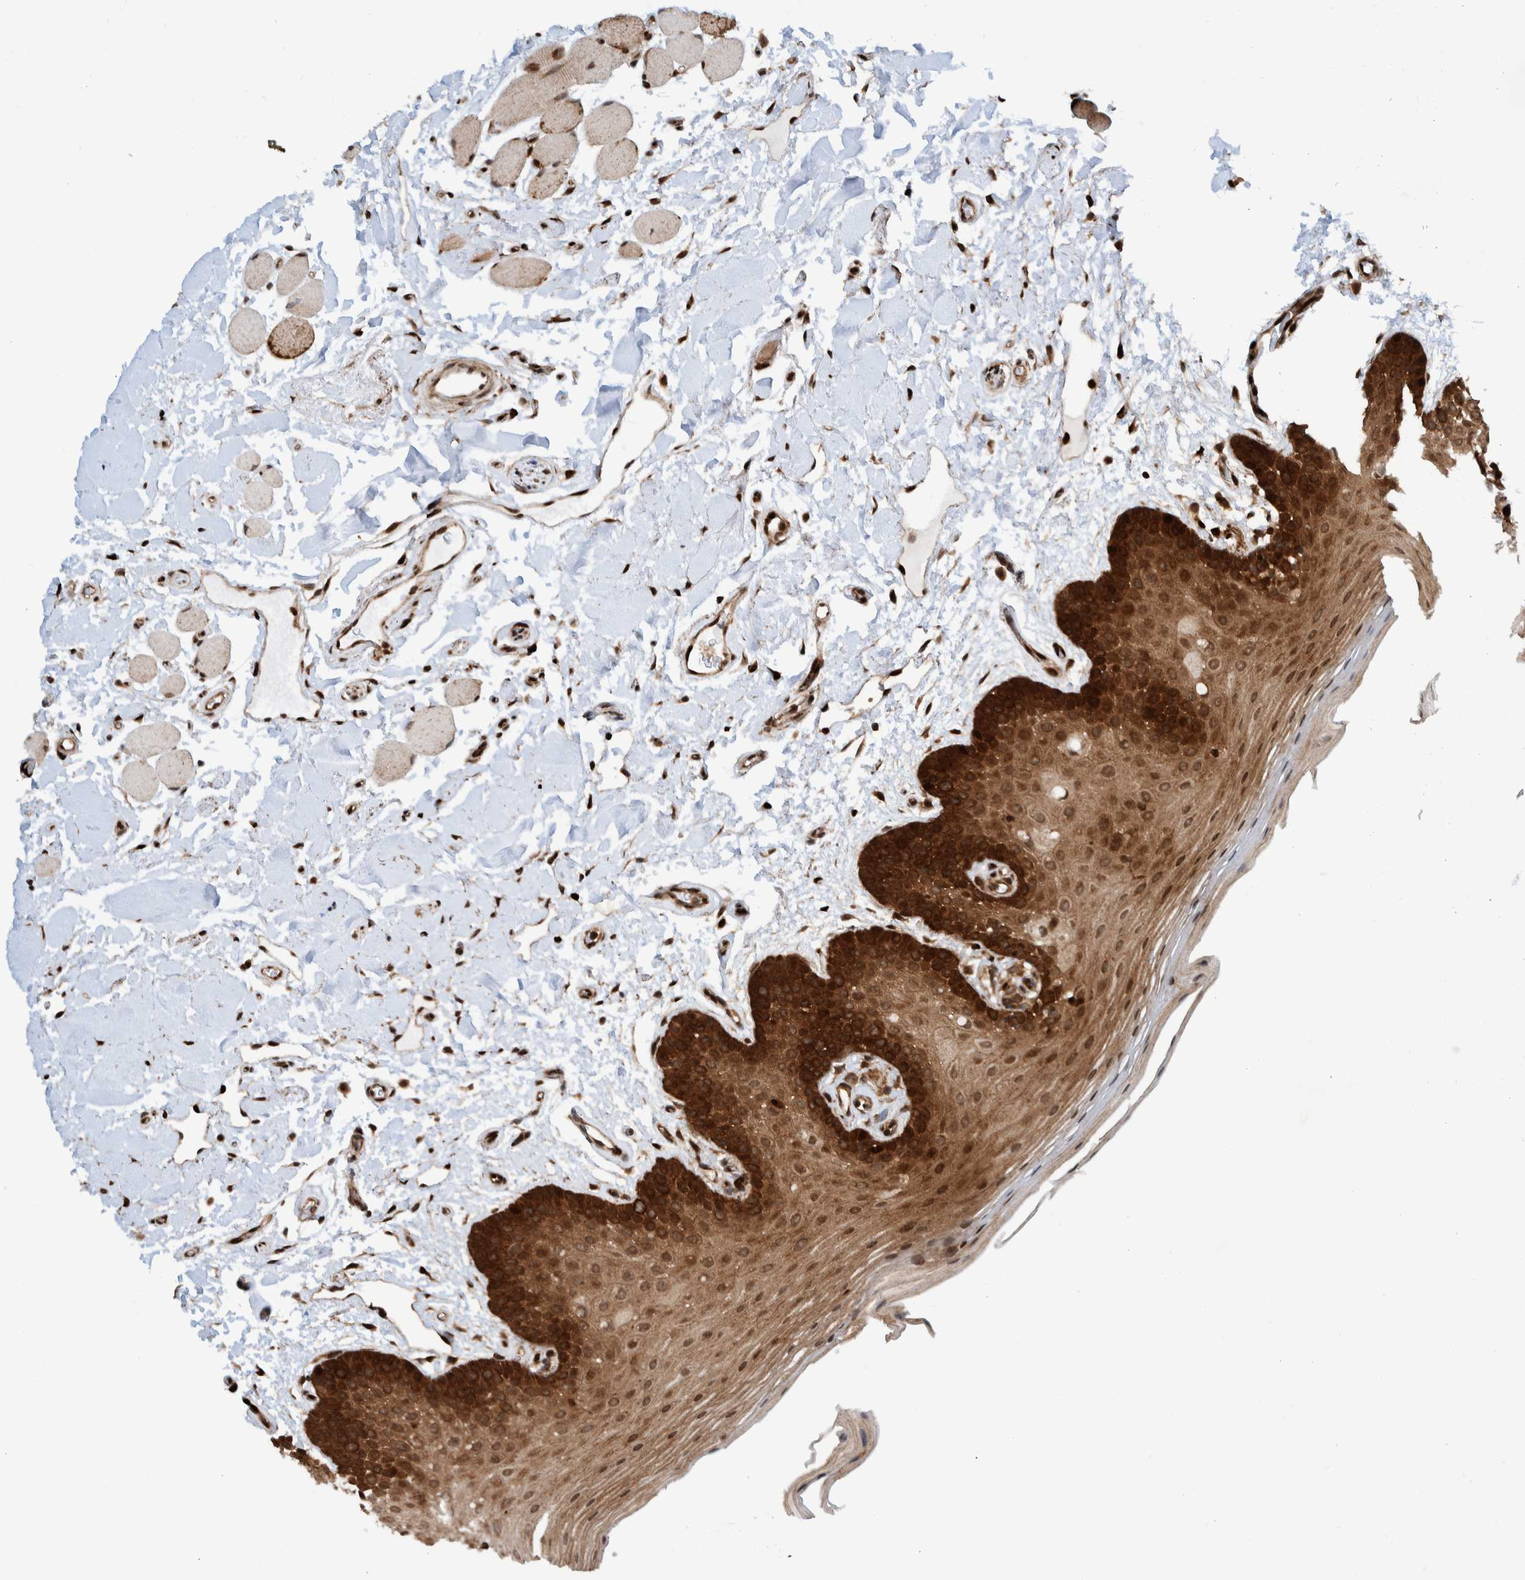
{"staining": {"intensity": "strong", "quantity": ">75%", "location": "cytoplasmic/membranous,nuclear"}, "tissue": "oral mucosa", "cell_type": "Squamous epithelial cells", "image_type": "normal", "snomed": [{"axis": "morphology", "description": "Normal tissue, NOS"}, {"axis": "topography", "description": "Oral tissue"}], "caption": "This photomicrograph shows benign oral mucosa stained with immunohistochemistry (IHC) to label a protein in brown. The cytoplasmic/membranous,nuclear of squamous epithelial cells show strong positivity for the protein. Nuclei are counter-stained blue.", "gene": "ZNF366", "patient": {"sex": "male", "age": 62}}